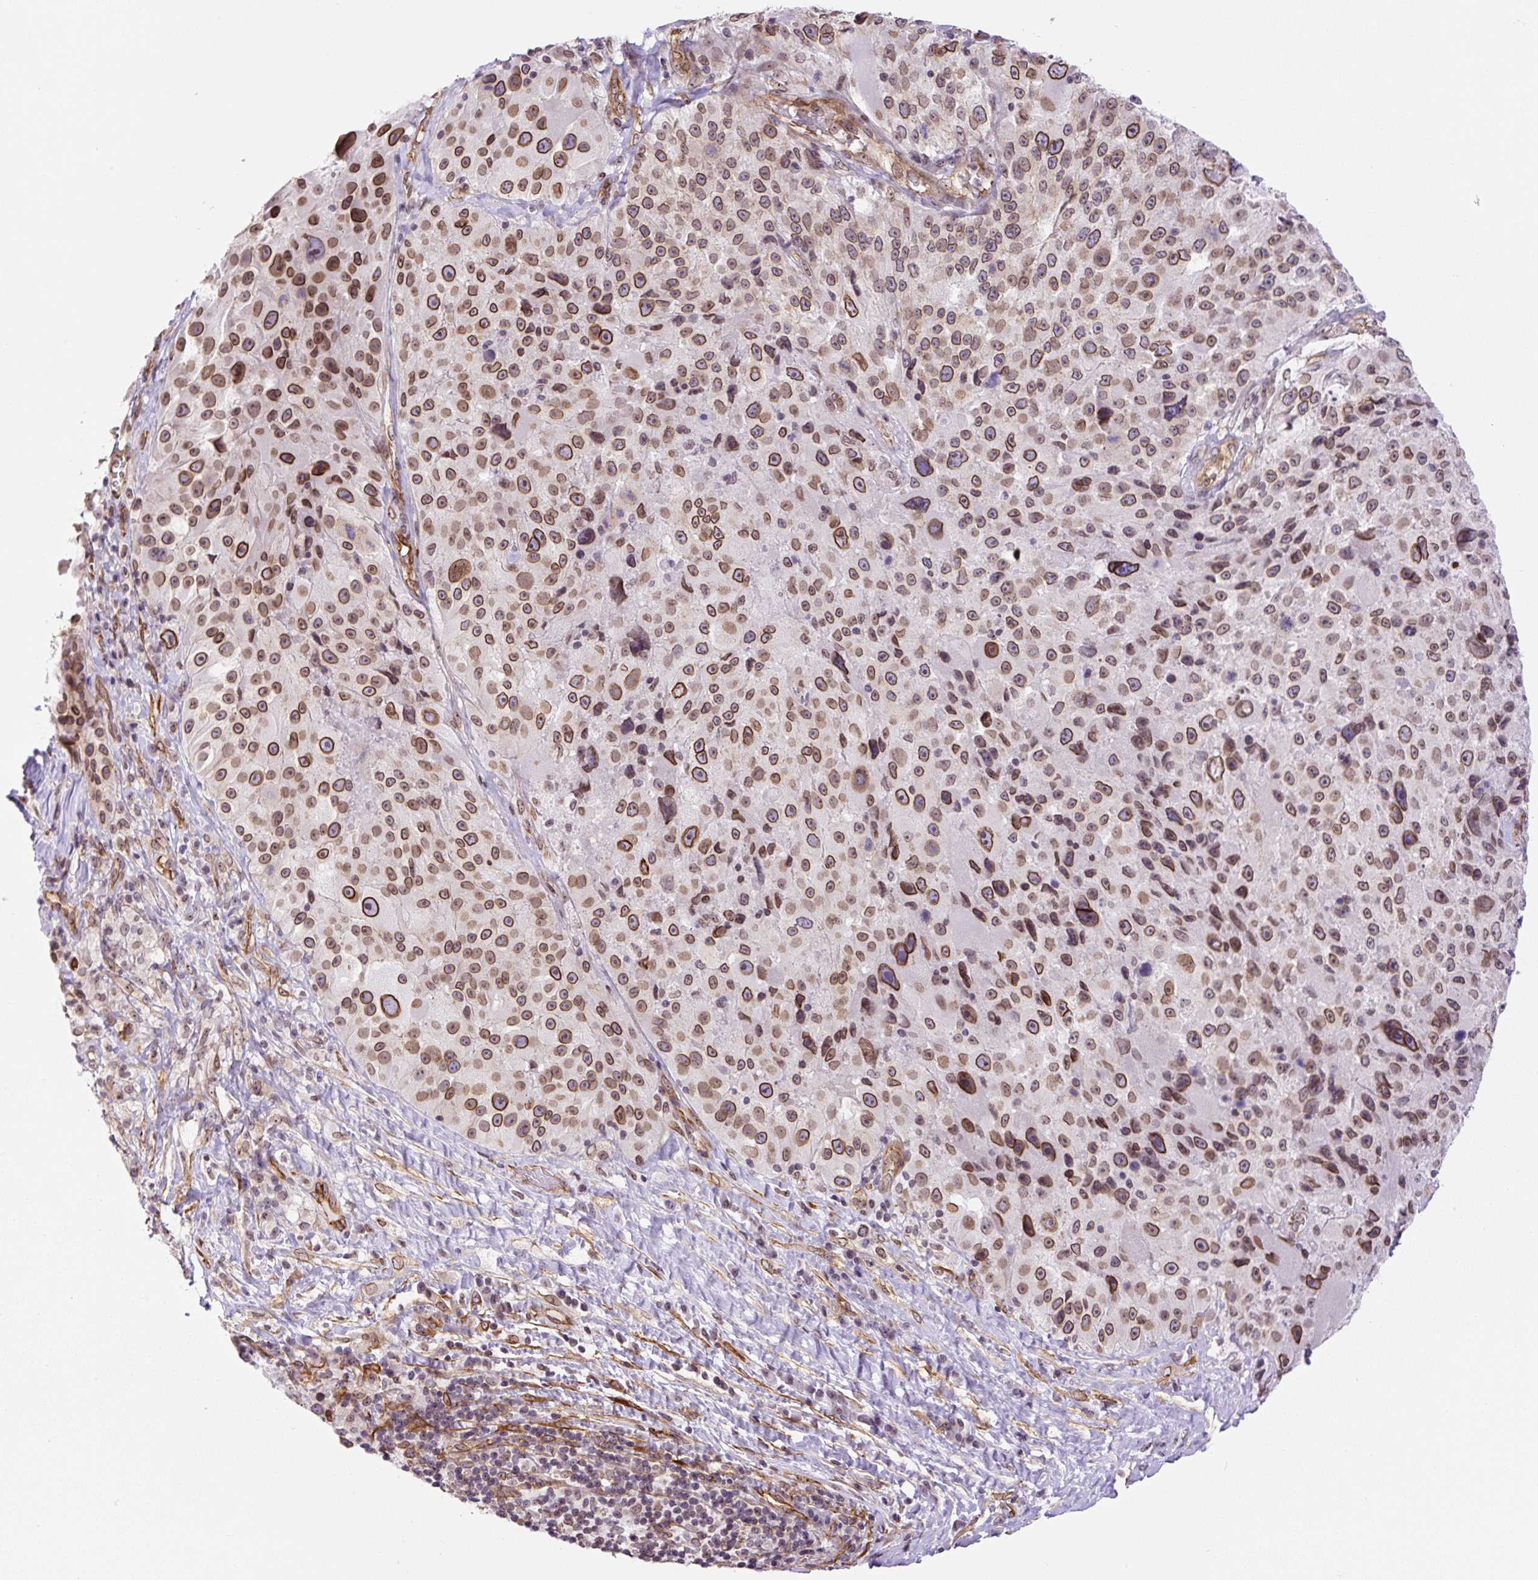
{"staining": {"intensity": "moderate", "quantity": ">75%", "location": "cytoplasmic/membranous,nuclear"}, "tissue": "melanoma", "cell_type": "Tumor cells", "image_type": "cancer", "snomed": [{"axis": "morphology", "description": "Malignant melanoma, Metastatic site"}, {"axis": "topography", "description": "Lymph node"}], "caption": "The image reveals staining of malignant melanoma (metastatic site), revealing moderate cytoplasmic/membranous and nuclear protein staining (brown color) within tumor cells.", "gene": "MYO5C", "patient": {"sex": "male", "age": 62}}